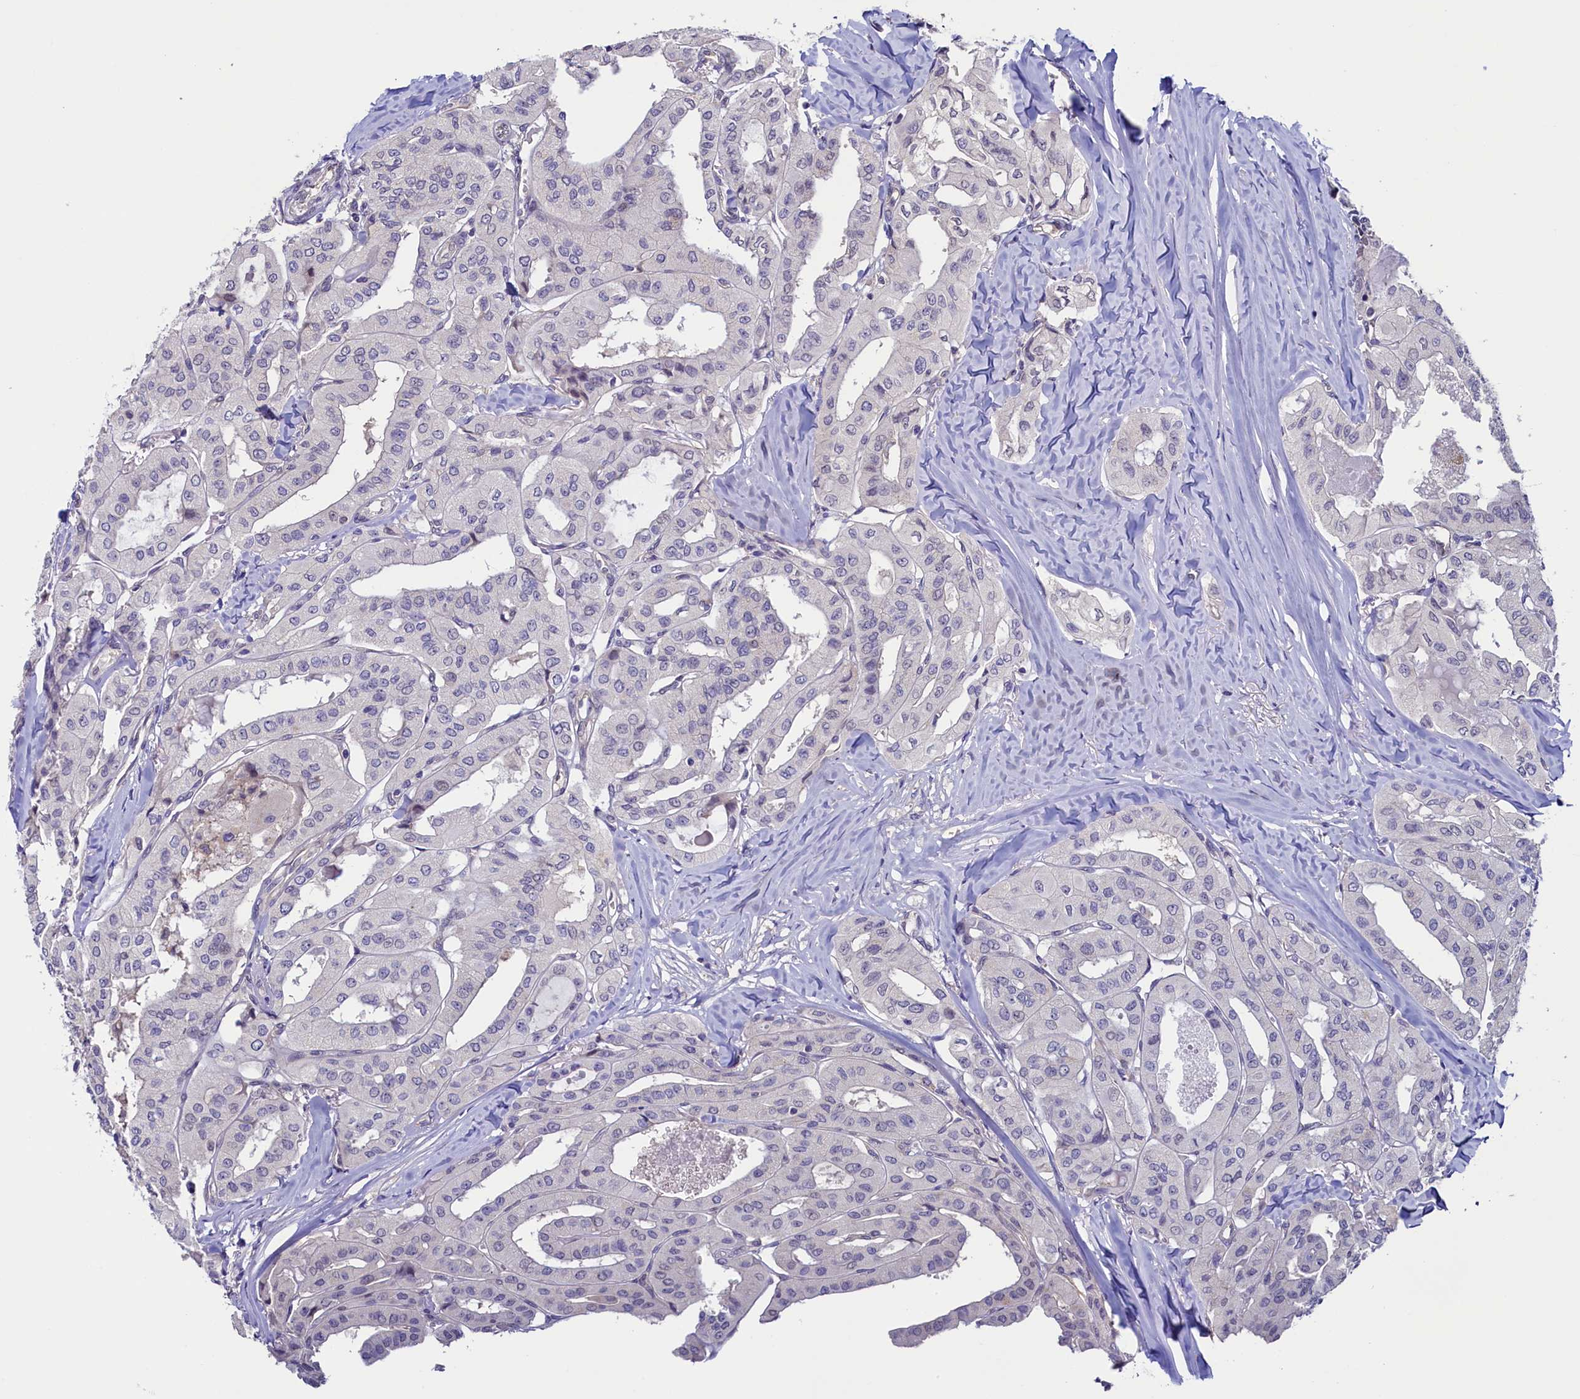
{"staining": {"intensity": "negative", "quantity": "none", "location": "none"}, "tissue": "thyroid cancer", "cell_type": "Tumor cells", "image_type": "cancer", "snomed": [{"axis": "morphology", "description": "Papillary adenocarcinoma, NOS"}, {"axis": "topography", "description": "Thyroid gland"}], "caption": "The immunohistochemistry (IHC) image has no significant staining in tumor cells of thyroid papillary adenocarcinoma tissue.", "gene": "FLYWCH2", "patient": {"sex": "female", "age": 59}}